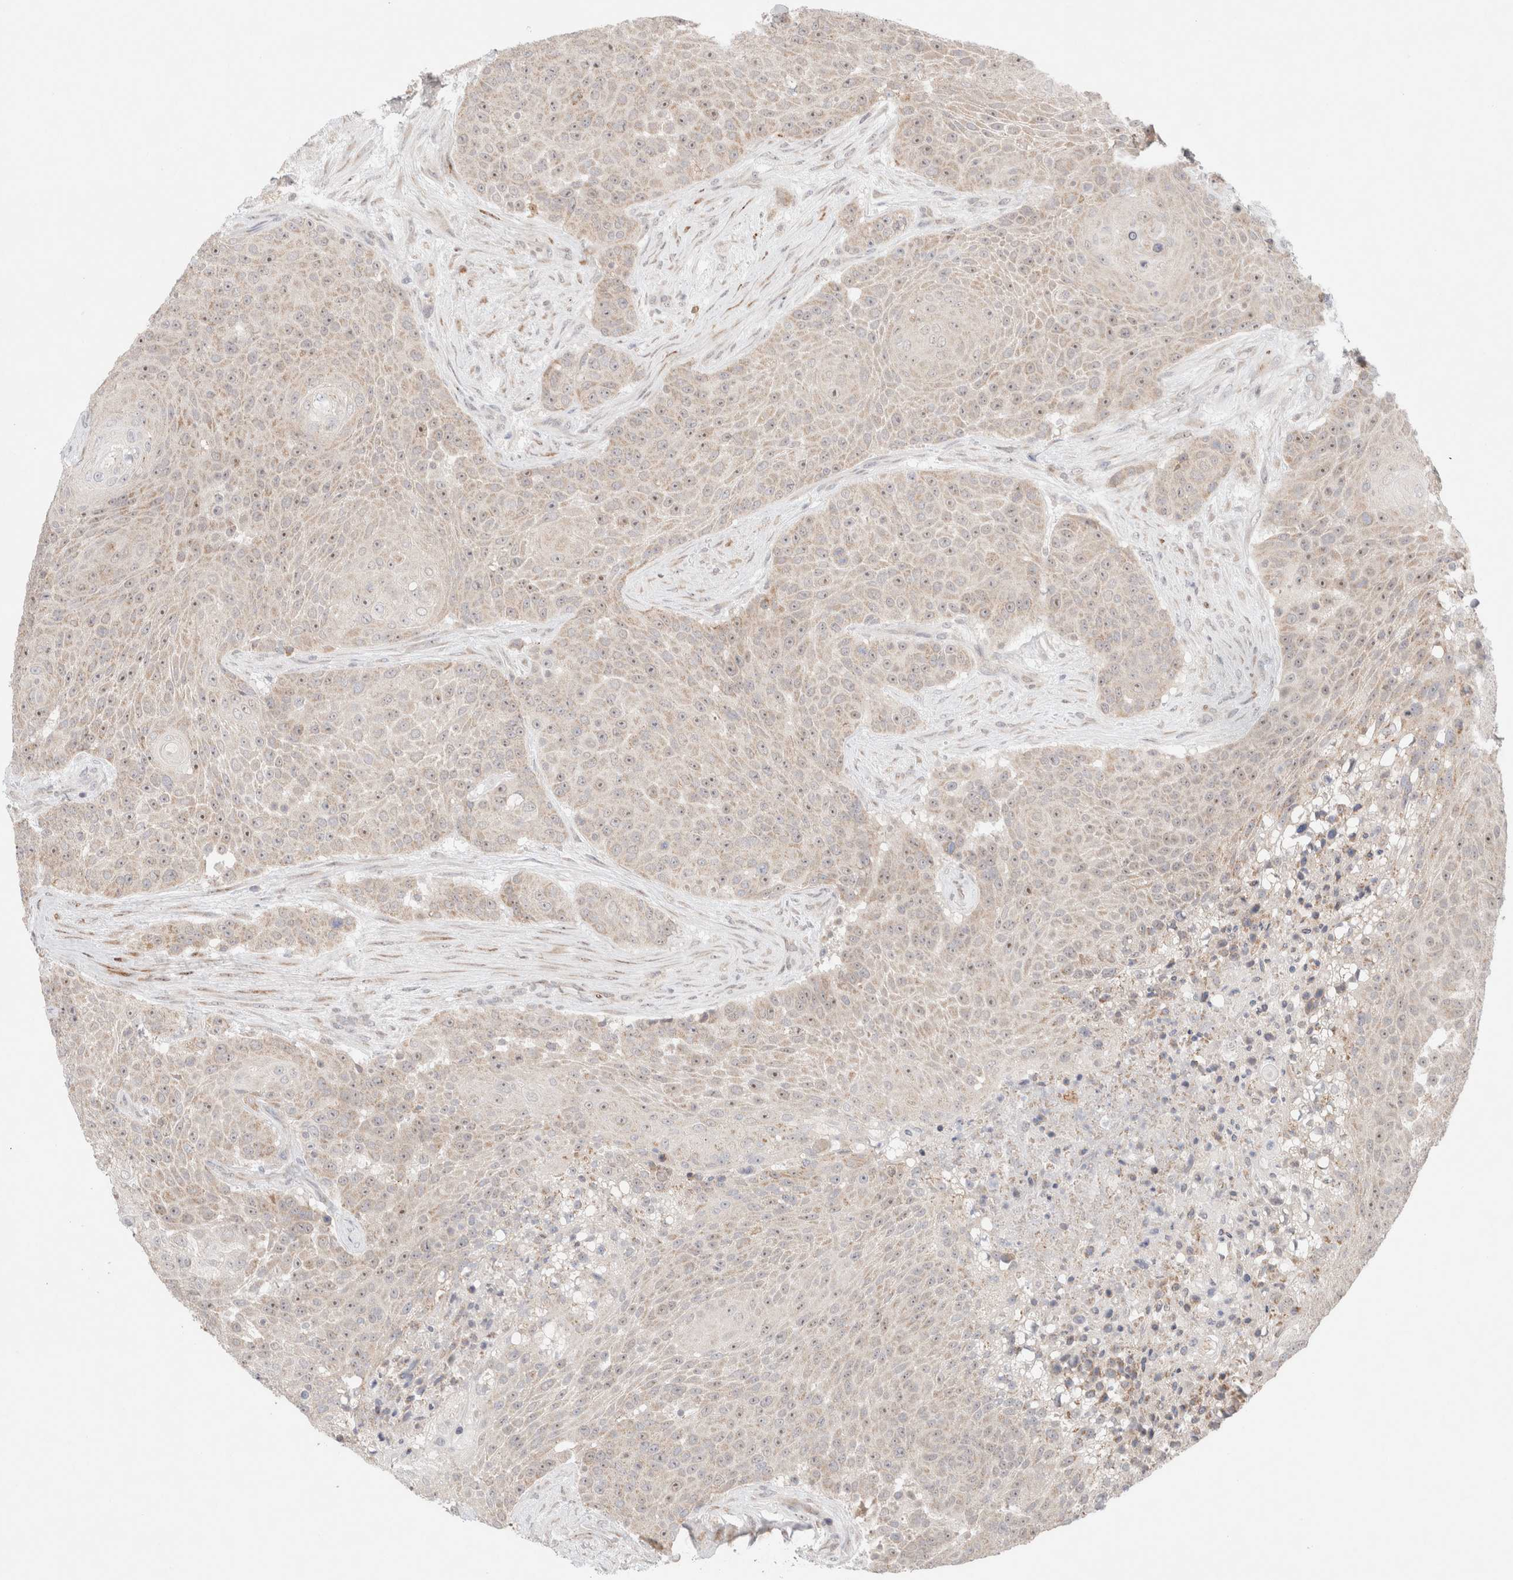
{"staining": {"intensity": "weak", "quantity": ">75%", "location": "nuclear"}, "tissue": "urothelial cancer", "cell_type": "Tumor cells", "image_type": "cancer", "snomed": [{"axis": "morphology", "description": "Urothelial carcinoma, High grade"}, {"axis": "topography", "description": "Urinary bladder"}], "caption": "A brown stain shows weak nuclear expression of a protein in urothelial cancer tumor cells.", "gene": "ERI3", "patient": {"sex": "female", "age": 63}}